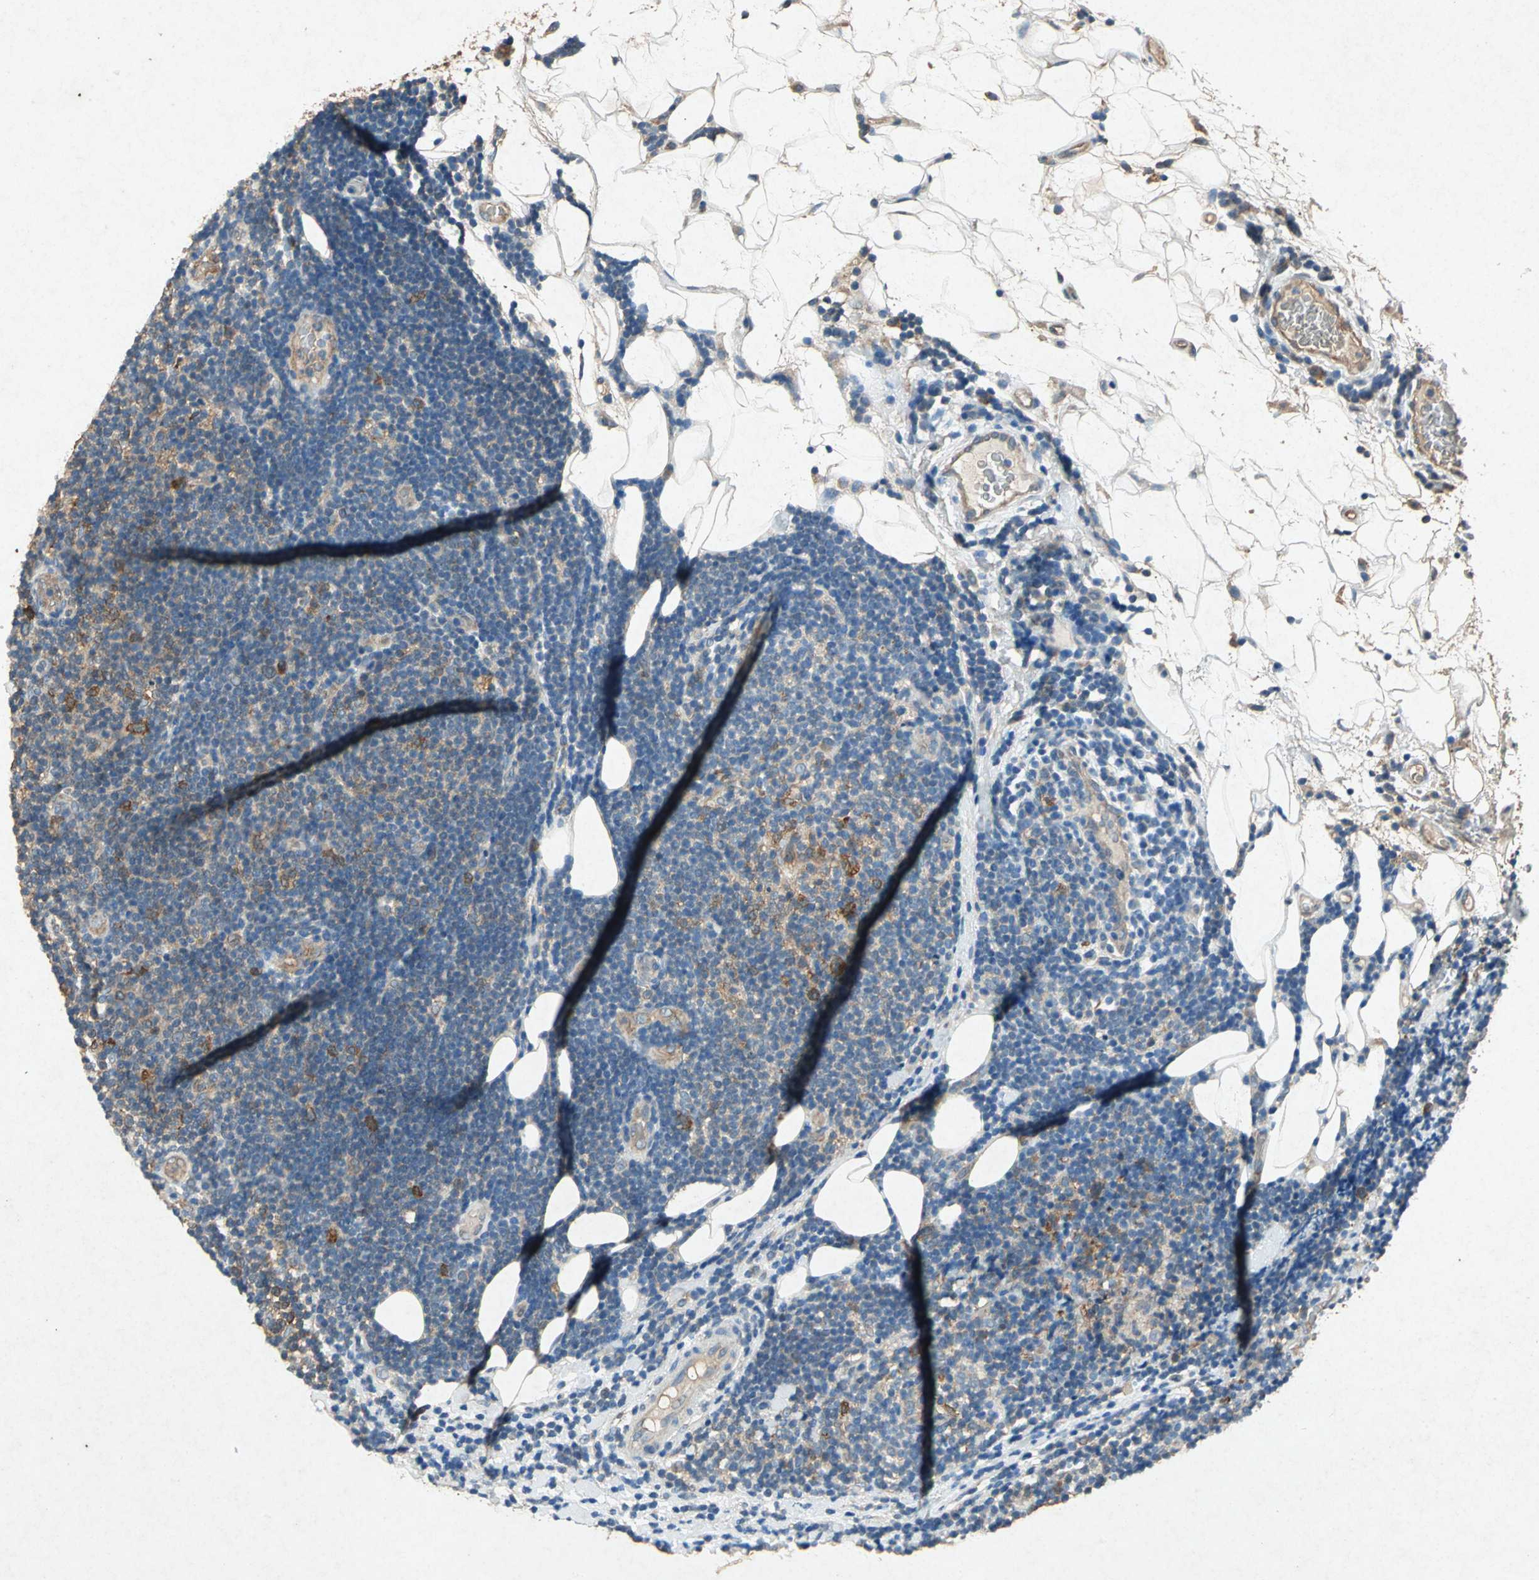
{"staining": {"intensity": "weak", "quantity": "25%-75%", "location": "cytoplasmic/membranous"}, "tissue": "lymphoma", "cell_type": "Tumor cells", "image_type": "cancer", "snomed": [{"axis": "morphology", "description": "Malignant lymphoma, non-Hodgkin's type, Low grade"}, {"axis": "topography", "description": "Lymph node"}], "caption": "An immunohistochemistry photomicrograph of neoplastic tissue is shown. Protein staining in brown shows weak cytoplasmic/membranous positivity in lymphoma within tumor cells.", "gene": "HSP90AB1", "patient": {"sex": "male", "age": 83}}